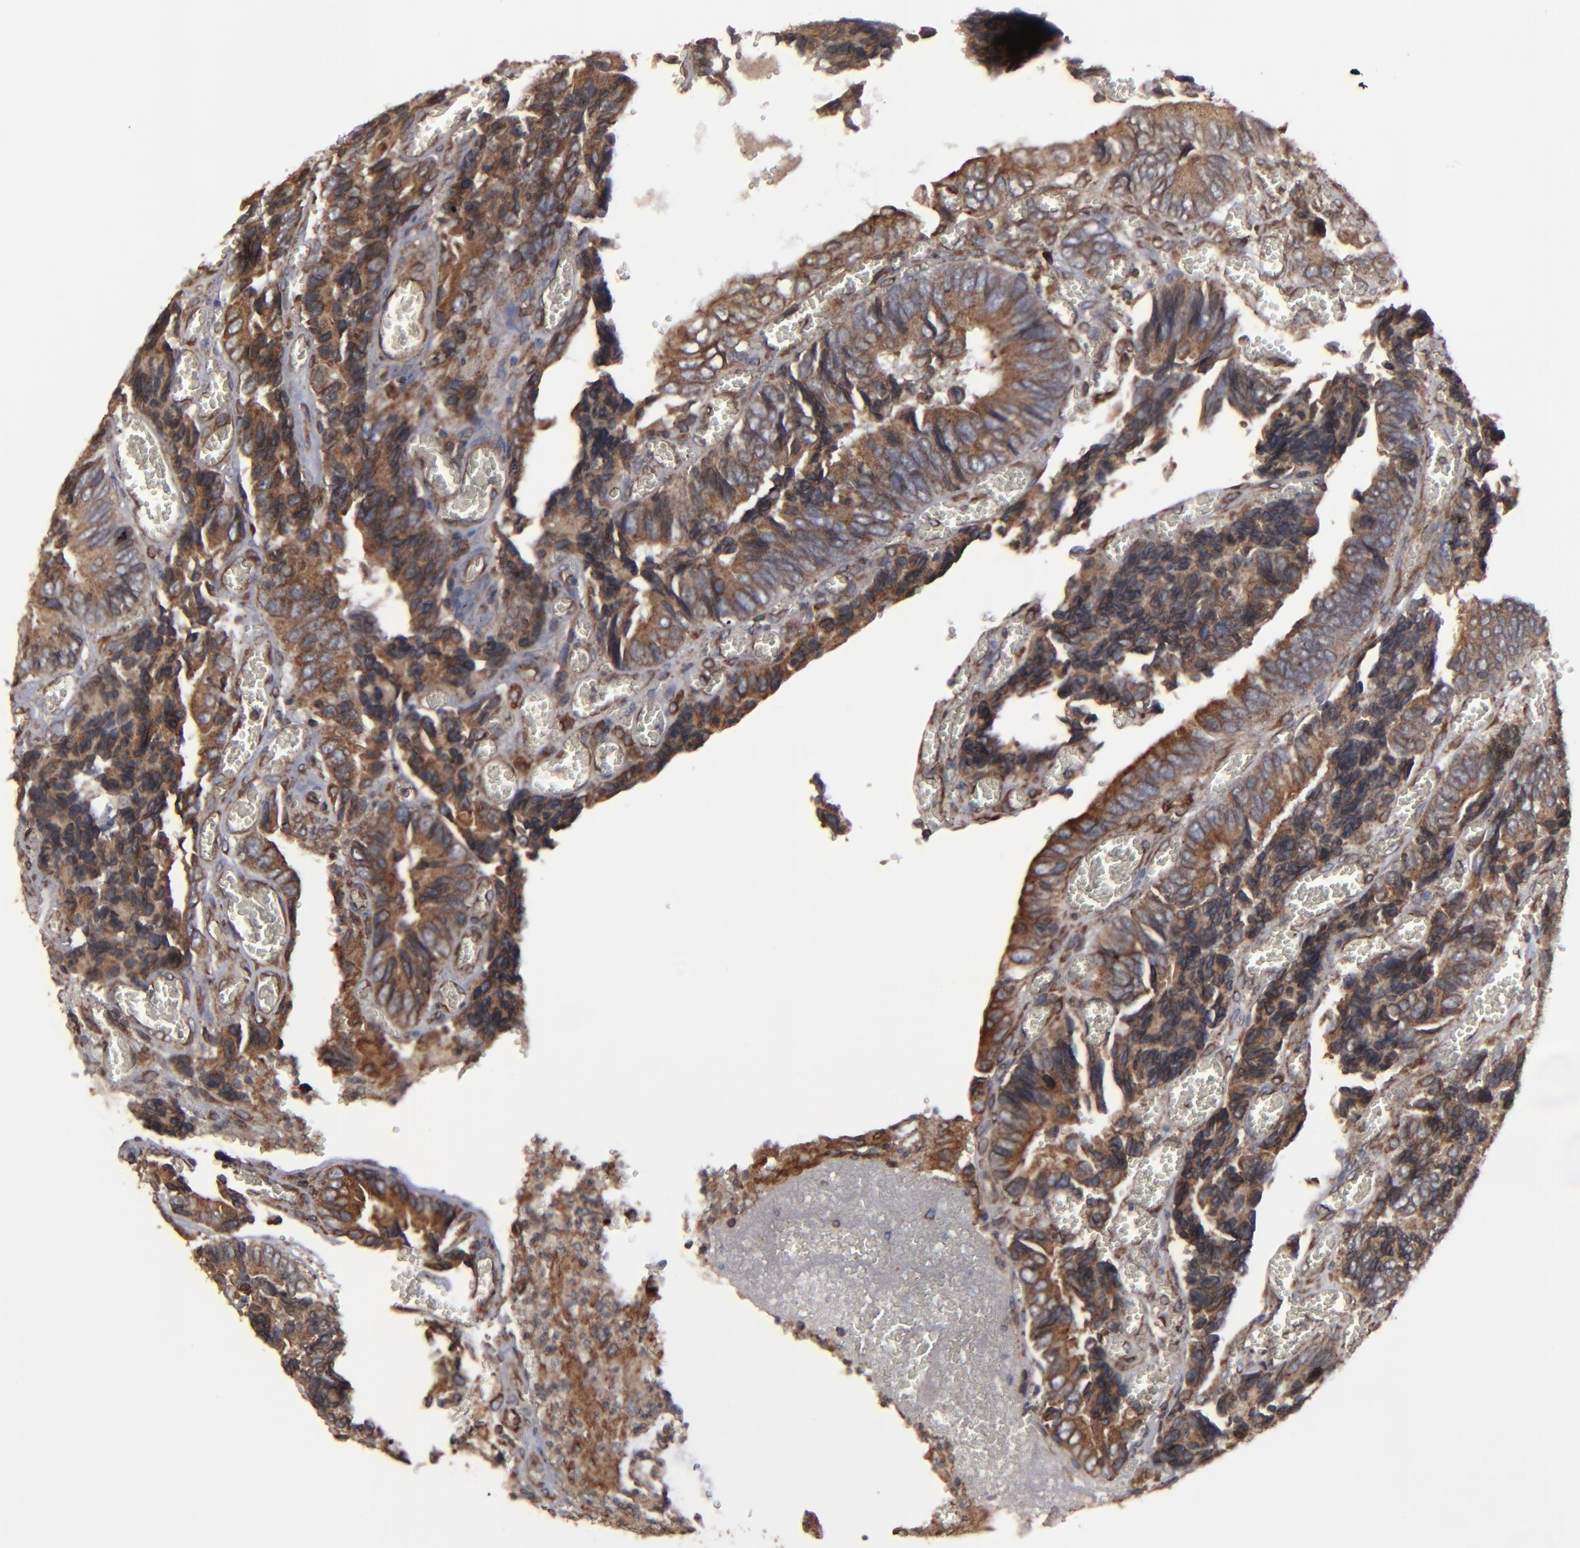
{"staining": {"intensity": "moderate", "quantity": ">75%", "location": "cytoplasmic/membranous"}, "tissue": "colorectal cancer", "cell_type": "Tumor cells", "image_type": "cancer", "snomed": [{"axis": "morphology", "description": "Adenocarcinoma, NOS"}, {"axis": "topography", "description": "Colon"}], "caption": "Immunohistochemical staining of adenocarcinoma (colorectal) demonstrates medium levels of moderate cytoplasmic/membranous protein expression in approximately >75% of tumor cells.", "gene": "CNIH1", "patient": {"sex": "male", "age": 72}}